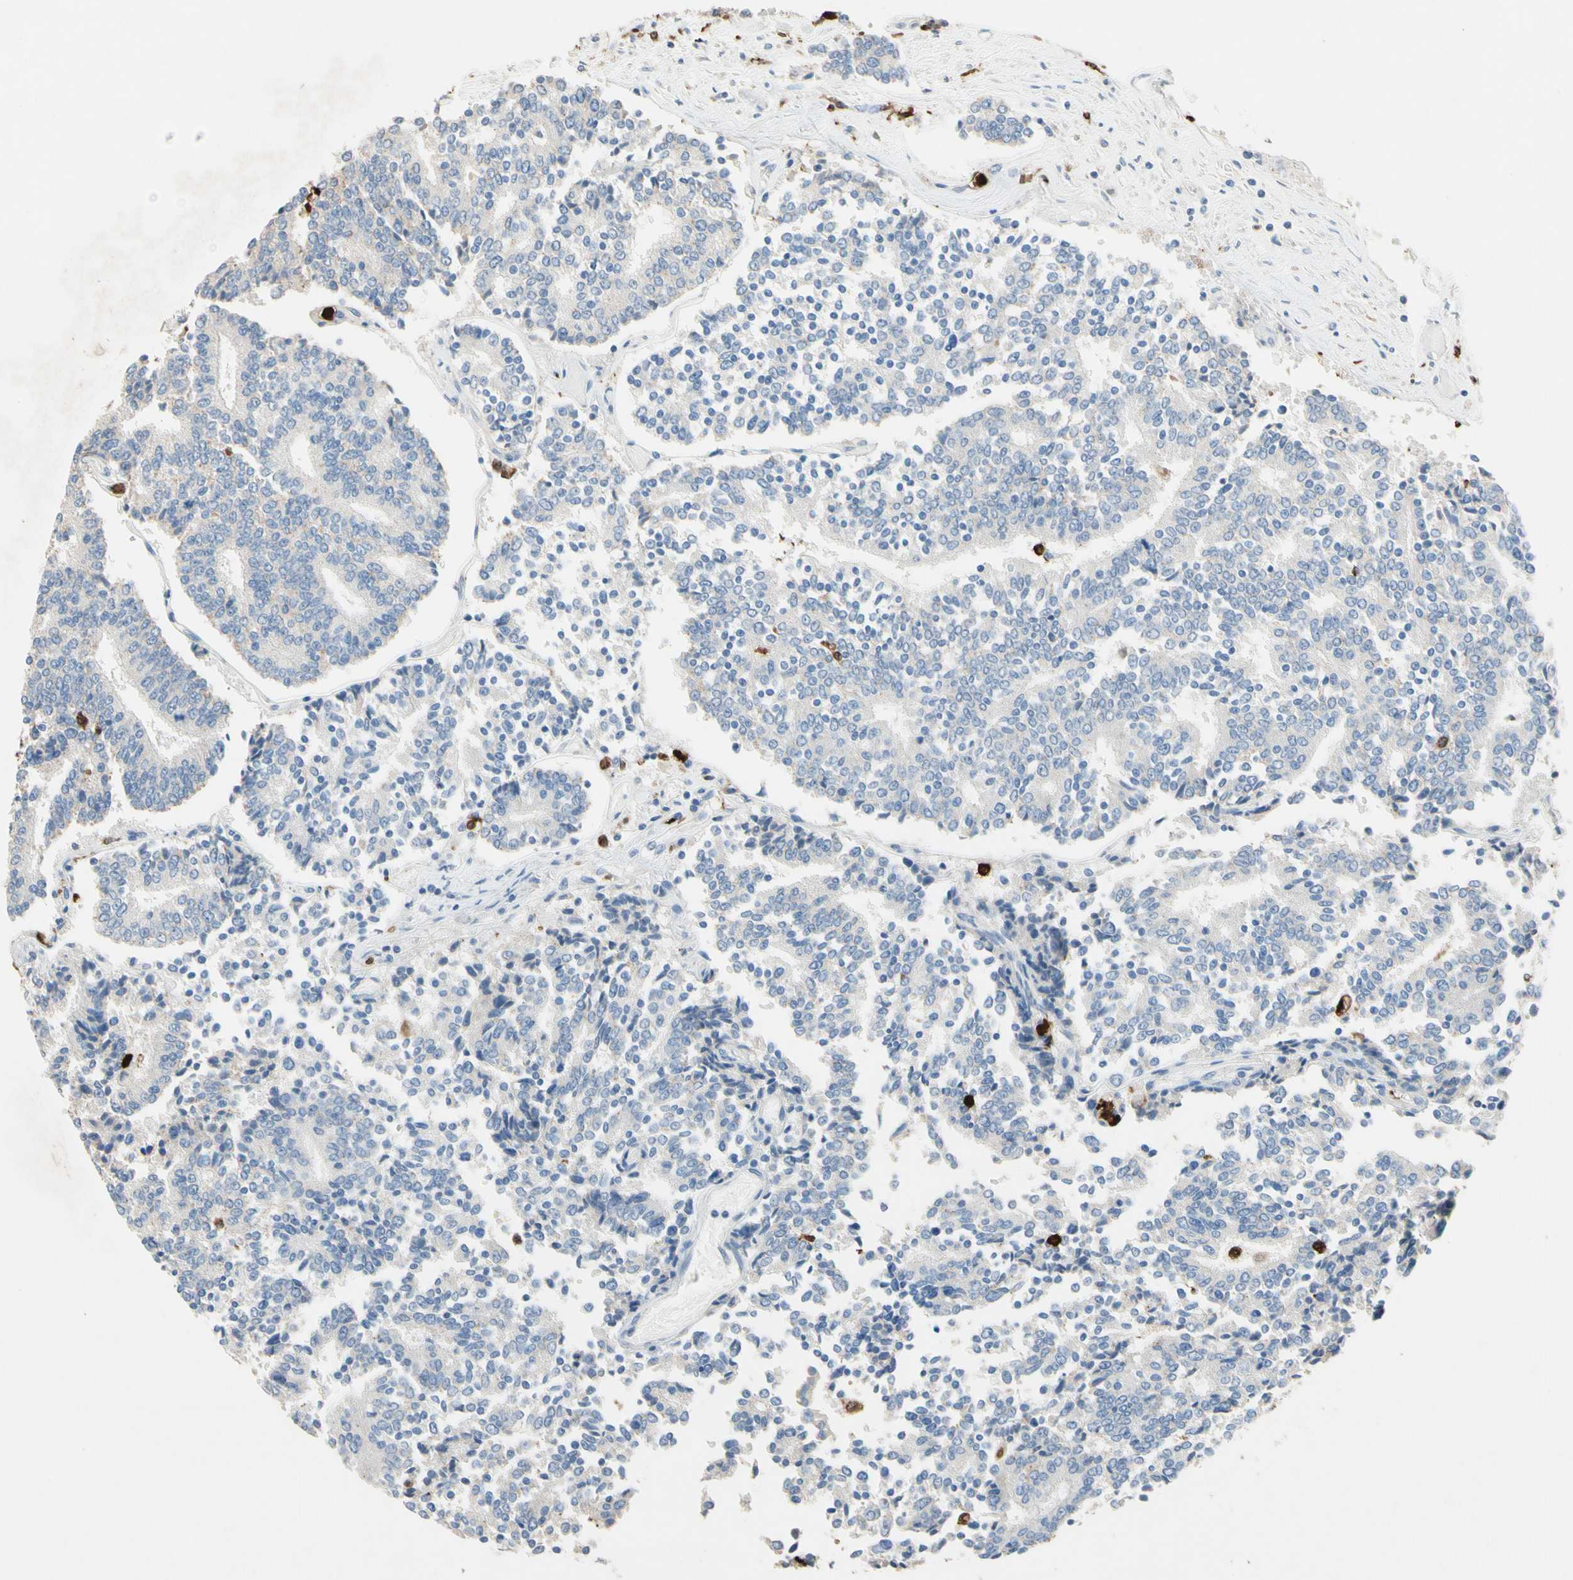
{"staining": {"intensity": "negative", "quantity": "none", "location": "none"}, "tissue": "prostate cancer", "cell_type": "Tumor cells", "image_type": "cancer", "snomed": [{"axis": "morphology", "description": "Normal tissue, NOS"}, {"axis": "morphology", "description": "Adenocarcinoma, High grade"}, {"axis": "topography", "description": "Prostate"}, {"axis": "topography", "description": "Seminal veicle"}], "caption": "IHC histopathology image of adenocarcinoma (high-grade) (prostate) stained for a protein (brown), which demonstrates no staining in tumor cells. The staining was performed using DAB (3,3'-diaminobenzidine) to visualize the protein expression in brown, while the nuclei were stained in blue with hematoxylin (Magnification: 20x).", "gene": "NFKBIZ", "patient": {"sex": "male", "age": 55}}